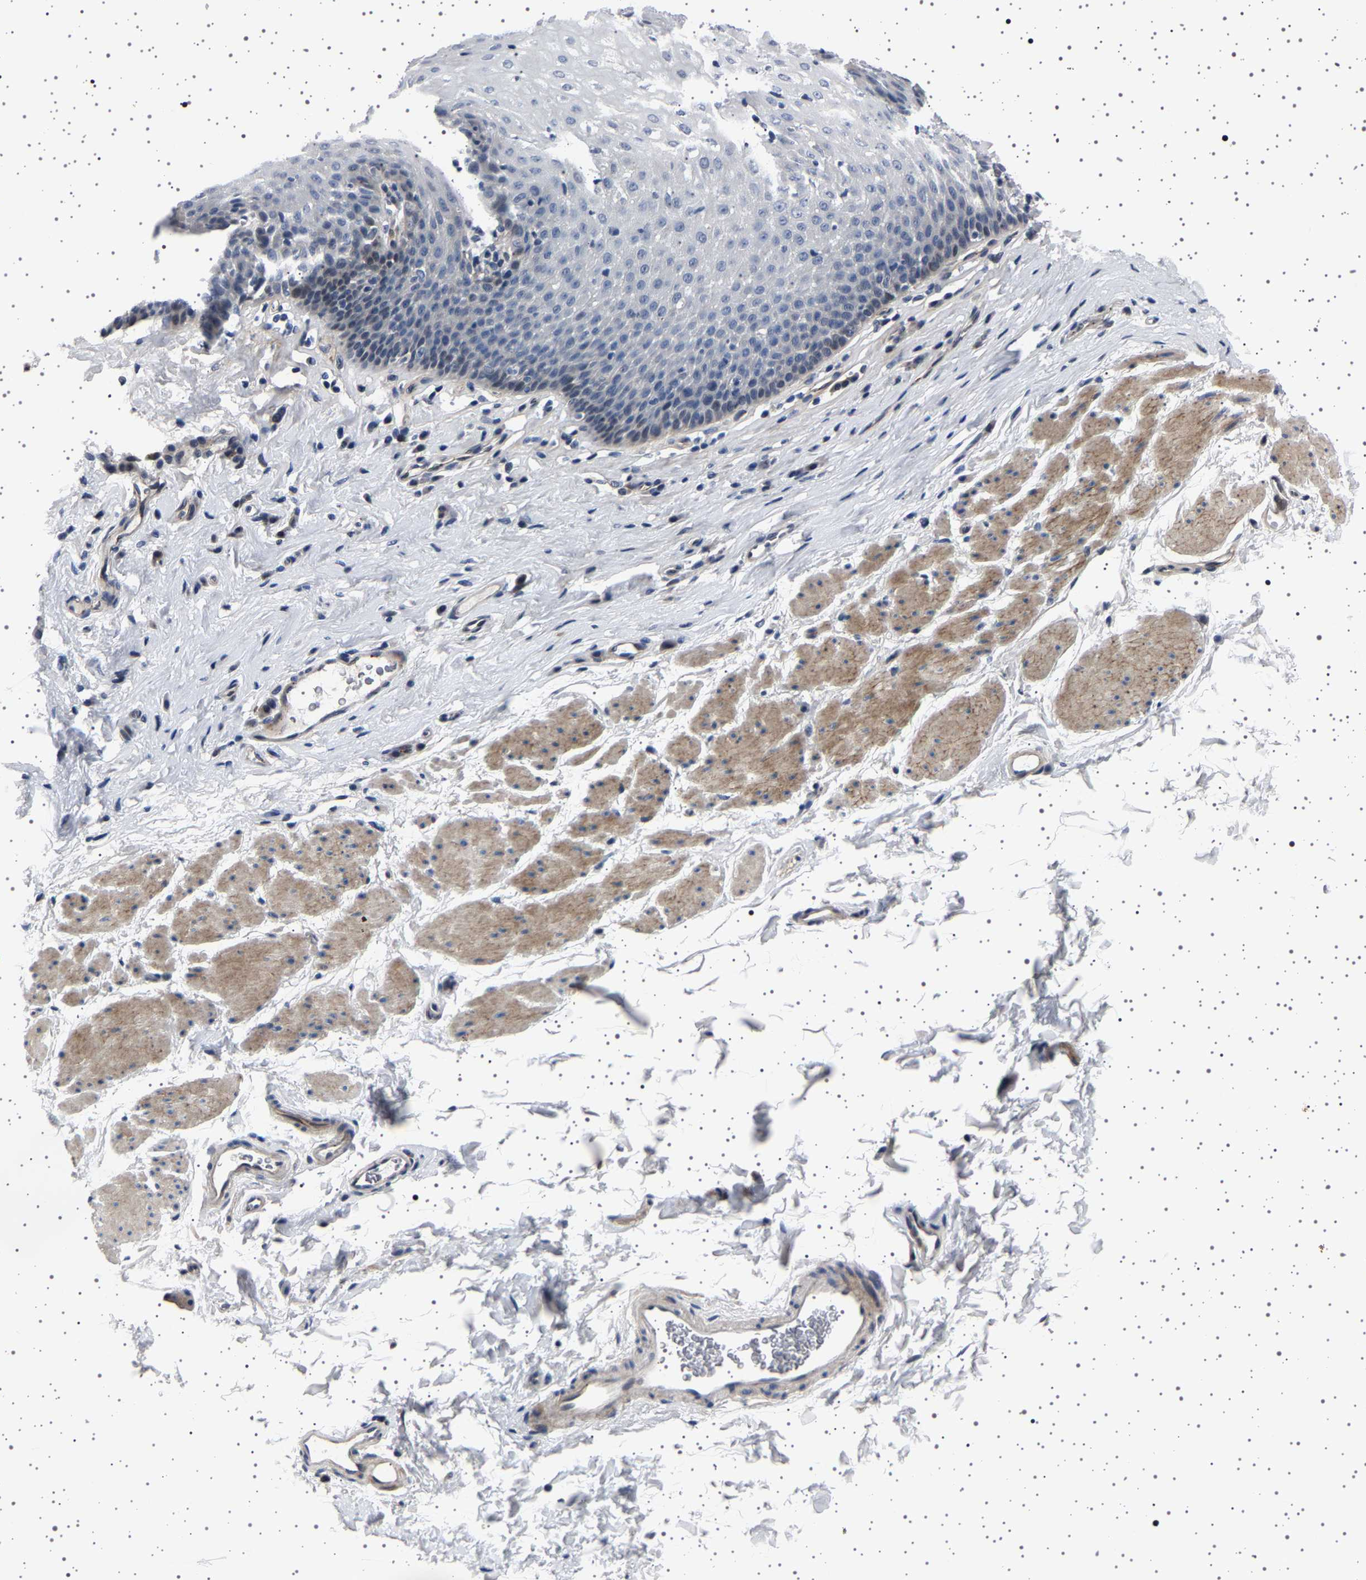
{"staining": {"intensity": "weak", "quantity": "<25%", "location": "cytoplasmic/membranous"}, "tissue": "esophagus", "cell_type": "Squamous epithelial cells", "image_type": "normal", "snomed": [{"axis": "morphology", "description": "Normal tissue, NOS"}, {"axis": "topography", "description": "Esophagus"}], "caption": "IHC of benign human esophagus shows no positivity in squamous epithelial cells.", "gene": "PAK5", "patient": {"sex": "female", "age": 61}}